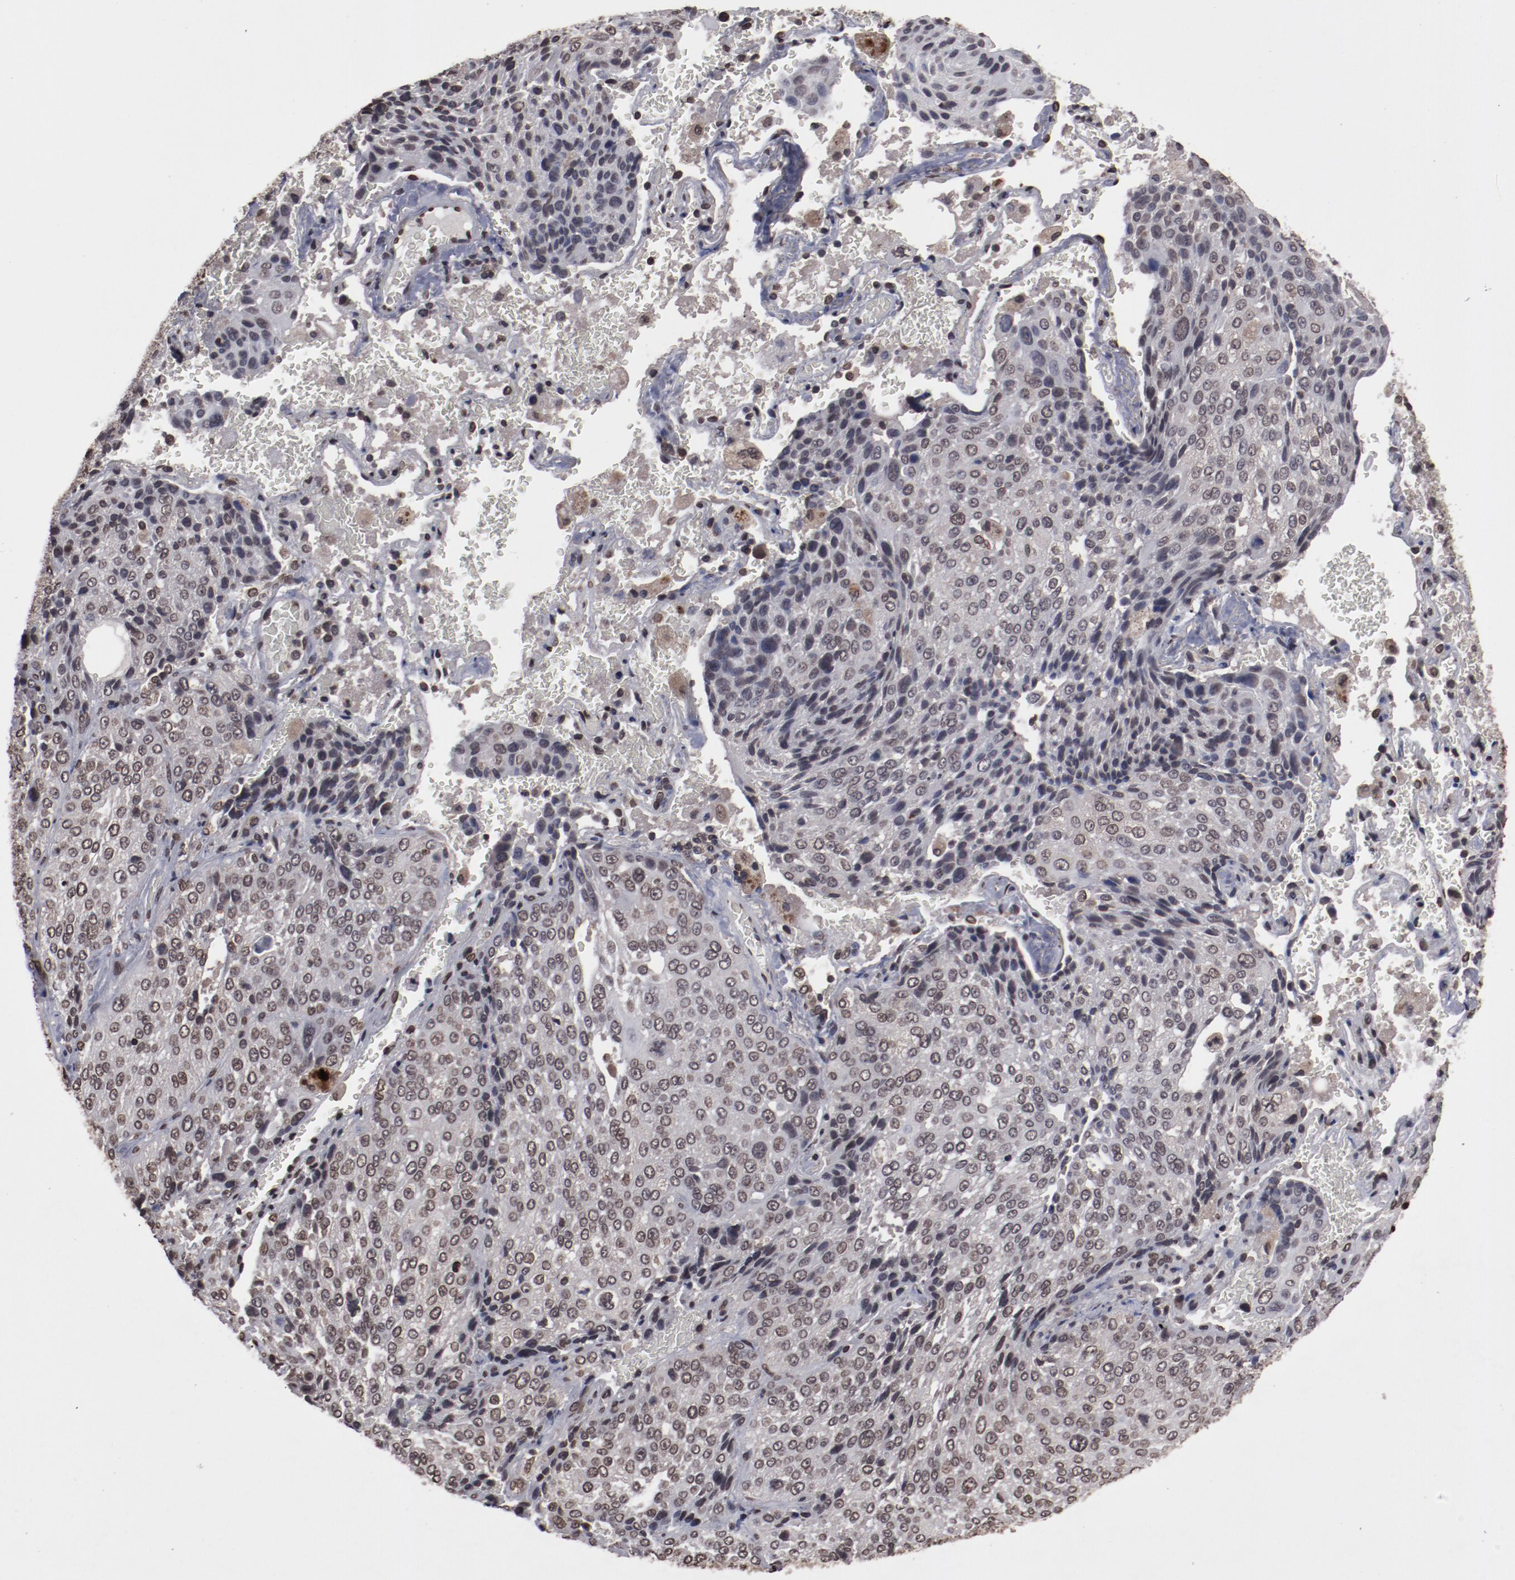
{"staining": {"intensity": "moderate", "quantity": ">75%", "location": "nuclear"}, "tissue": "lung cancer", "cell_type": "Tumor cells", "image_type": "cancer", "snomed": [{"axis": "morphology", "description": "Squamous cell carcinoma, NOS"}, {"axis": "topography", "description": "Lung"}], "caption": "A photomicrograph of lung cancer stained for a protein exhibits moderate nuclear brown staining in tumor cells.", "gene": "AKT1", "patient": {"sex": "male", "age": 54}}